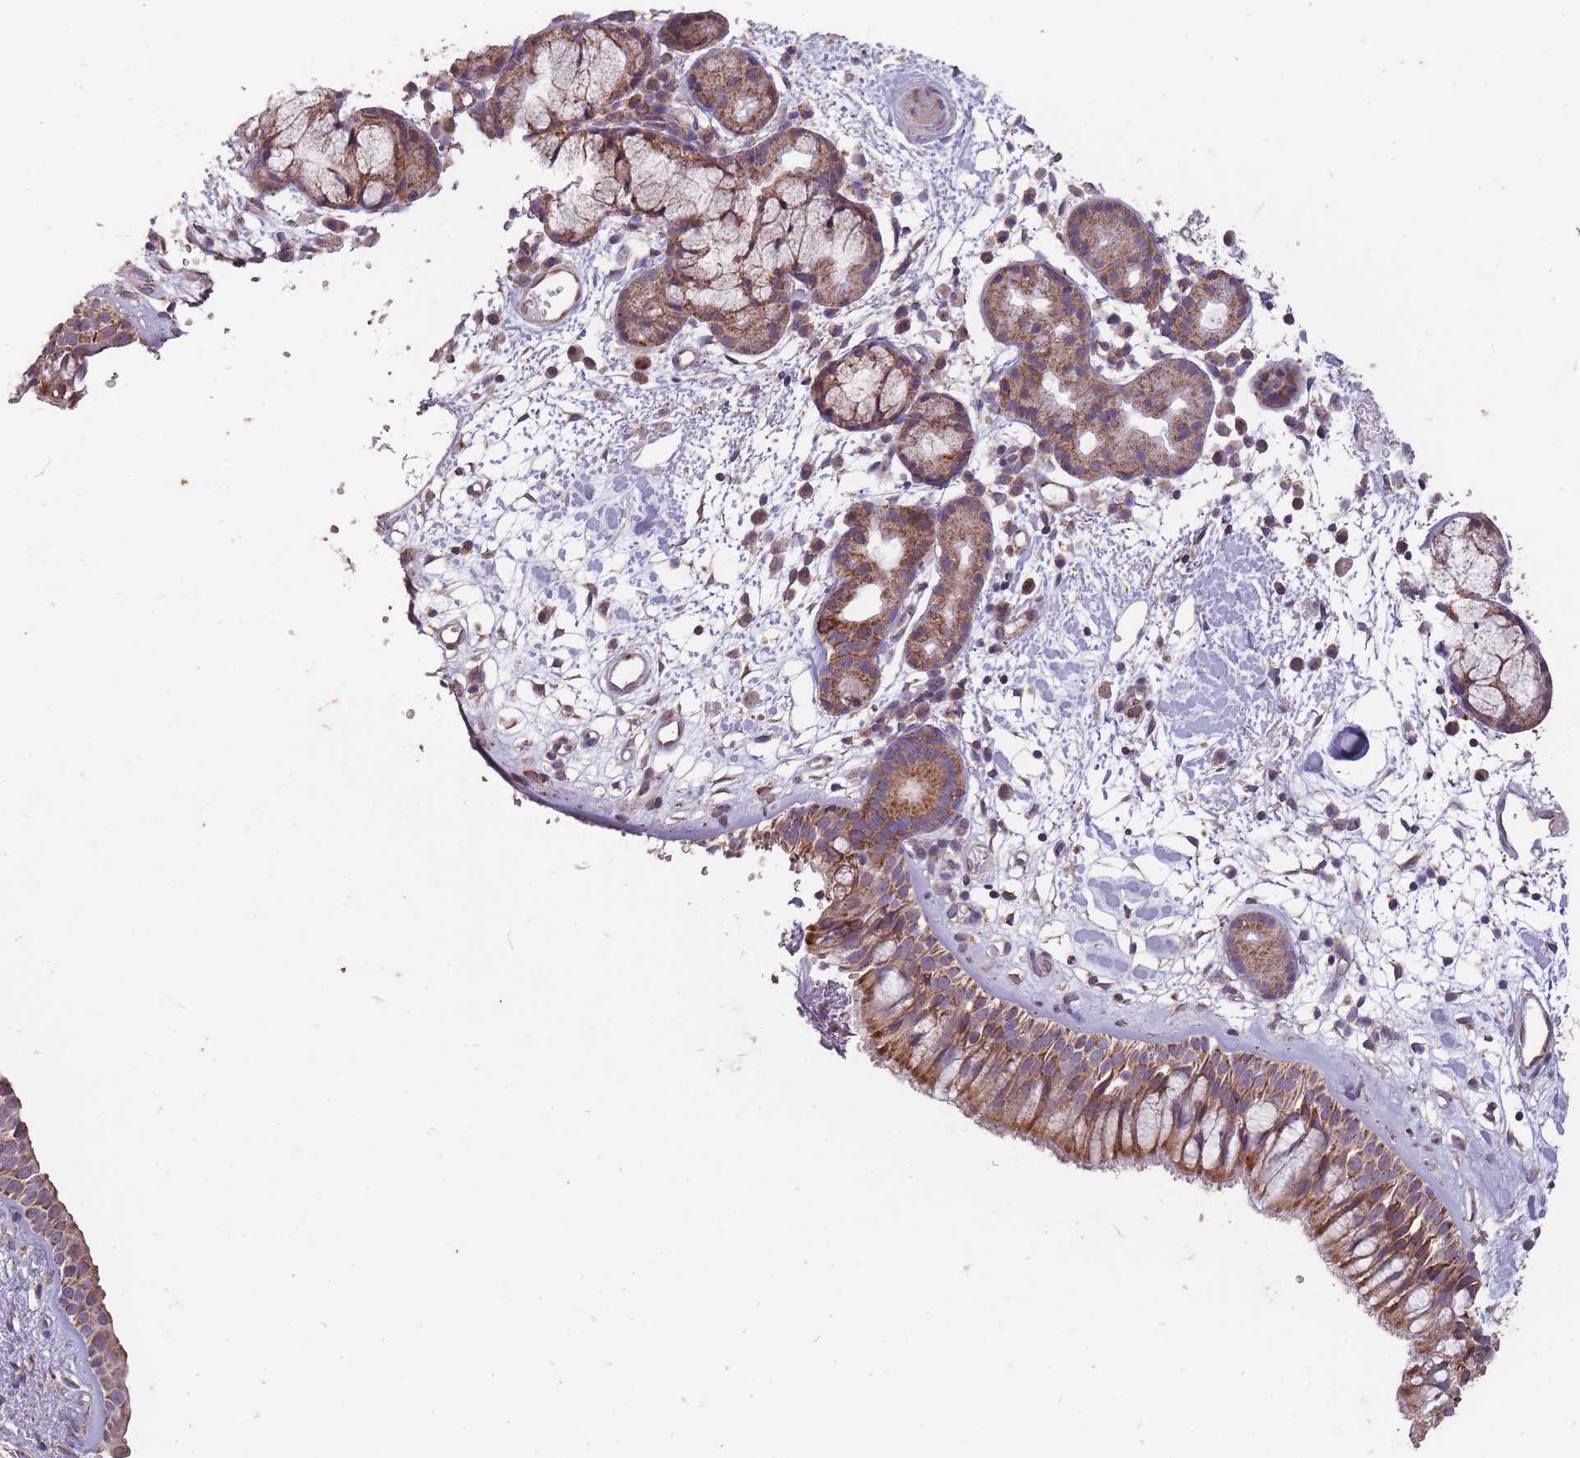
{"staining": {"intensity": "strong", "quantity": ">75%", "location": "cytoplasmic/membranous"}, "tissue": "nasopharynx", "cell_type": "Respiratory epithelial cells", "image_type": "normal", "snomed": [{"axis": "morphology", "description": "Normal tissue, NOS"}, {"axis": "topography", "description": "Nasopharynx"}], "caption": "DAB immunohistochemical staining of benign nasopharynx shows strong cytoplasmic/membranous protein expression in approximately >75% of respiratory epithelial cells.", "gene": "CNOT8", "patient": {"sex": "male", "age": 65}}